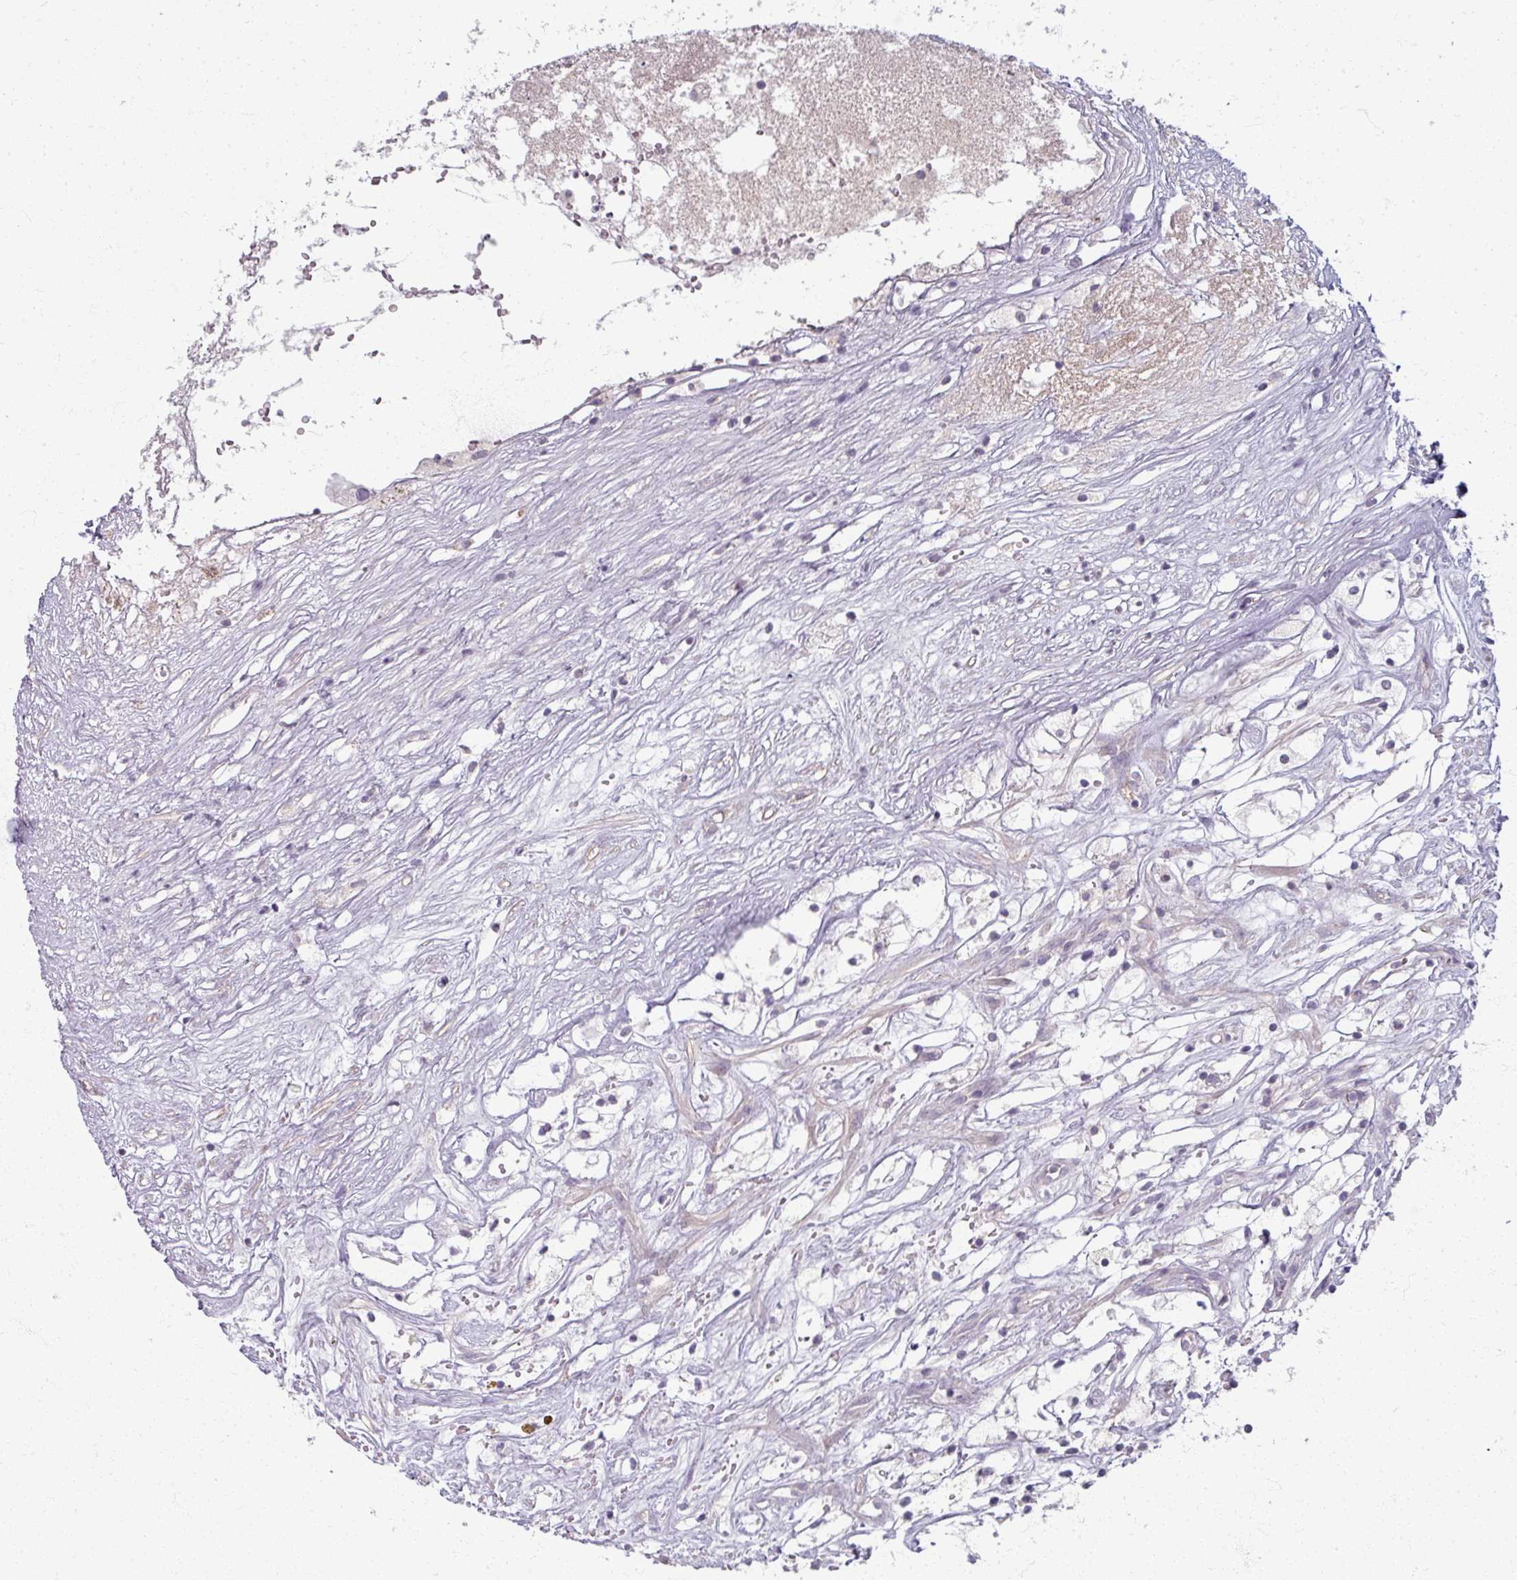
{"staining": {"intensity": "negative", "quantity": "none", "location": "none"}, "tissue": "renal cancer", "cell_type": "Tumor cells", "image_type": "cancer", "snomed": [{"axis": "morphology", "description": "Adenocarcinoma, NOS"}, {"axis": "topography", "description": "Kidney"}], "caption": "The immunohistochemistry micrograph has no significant staining in tumor cells of renal cancer (adenocarcinoma) tissue. (Immunohistochemistry, brightfield microscopy, high magnification).", "gene": "TTLL7", "patient": {"sex": "male", "age": 59}}